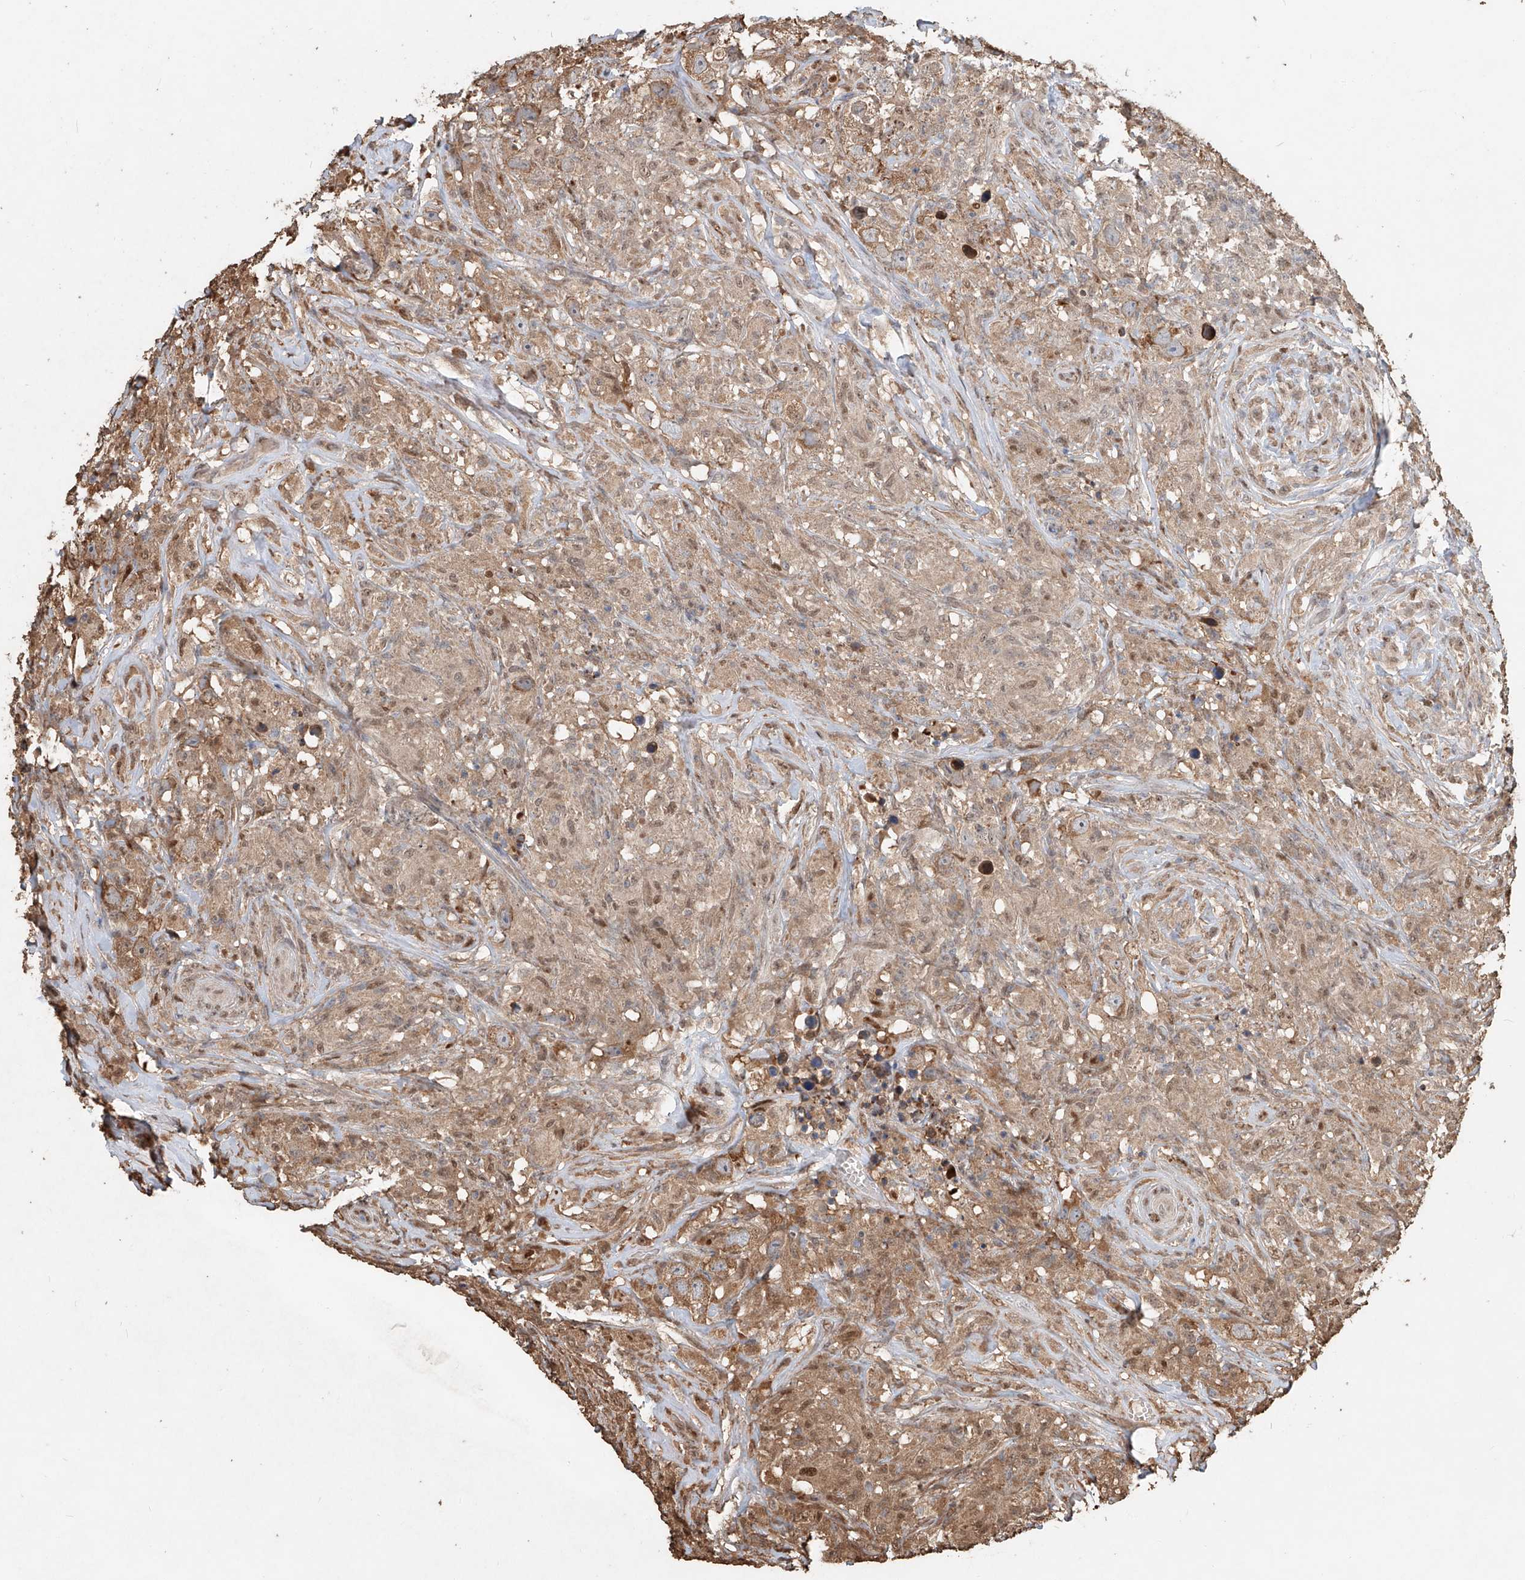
{"staining": {"intensity": "moderate", "quantity": ">75%", "location": "cytoplasmic/membranous"}, "tissue": "testis cancer", "cell_type": "Tumor cells", "image_type": "cancer", "snomed": [{"axis": "morphology", "description": "Seminoma, NOS"}, {"axis": "topography", "description": "Testis"}], "caption": "Protein positivity by immunohistochemistry (IHC) exhibits moderate cytoplasmic/membranous positivity in approximately >75% of tumor cells in testis cancer (seminoma).", "gene": "RMND1", "patient": {"sex": "male", "age": 49}}